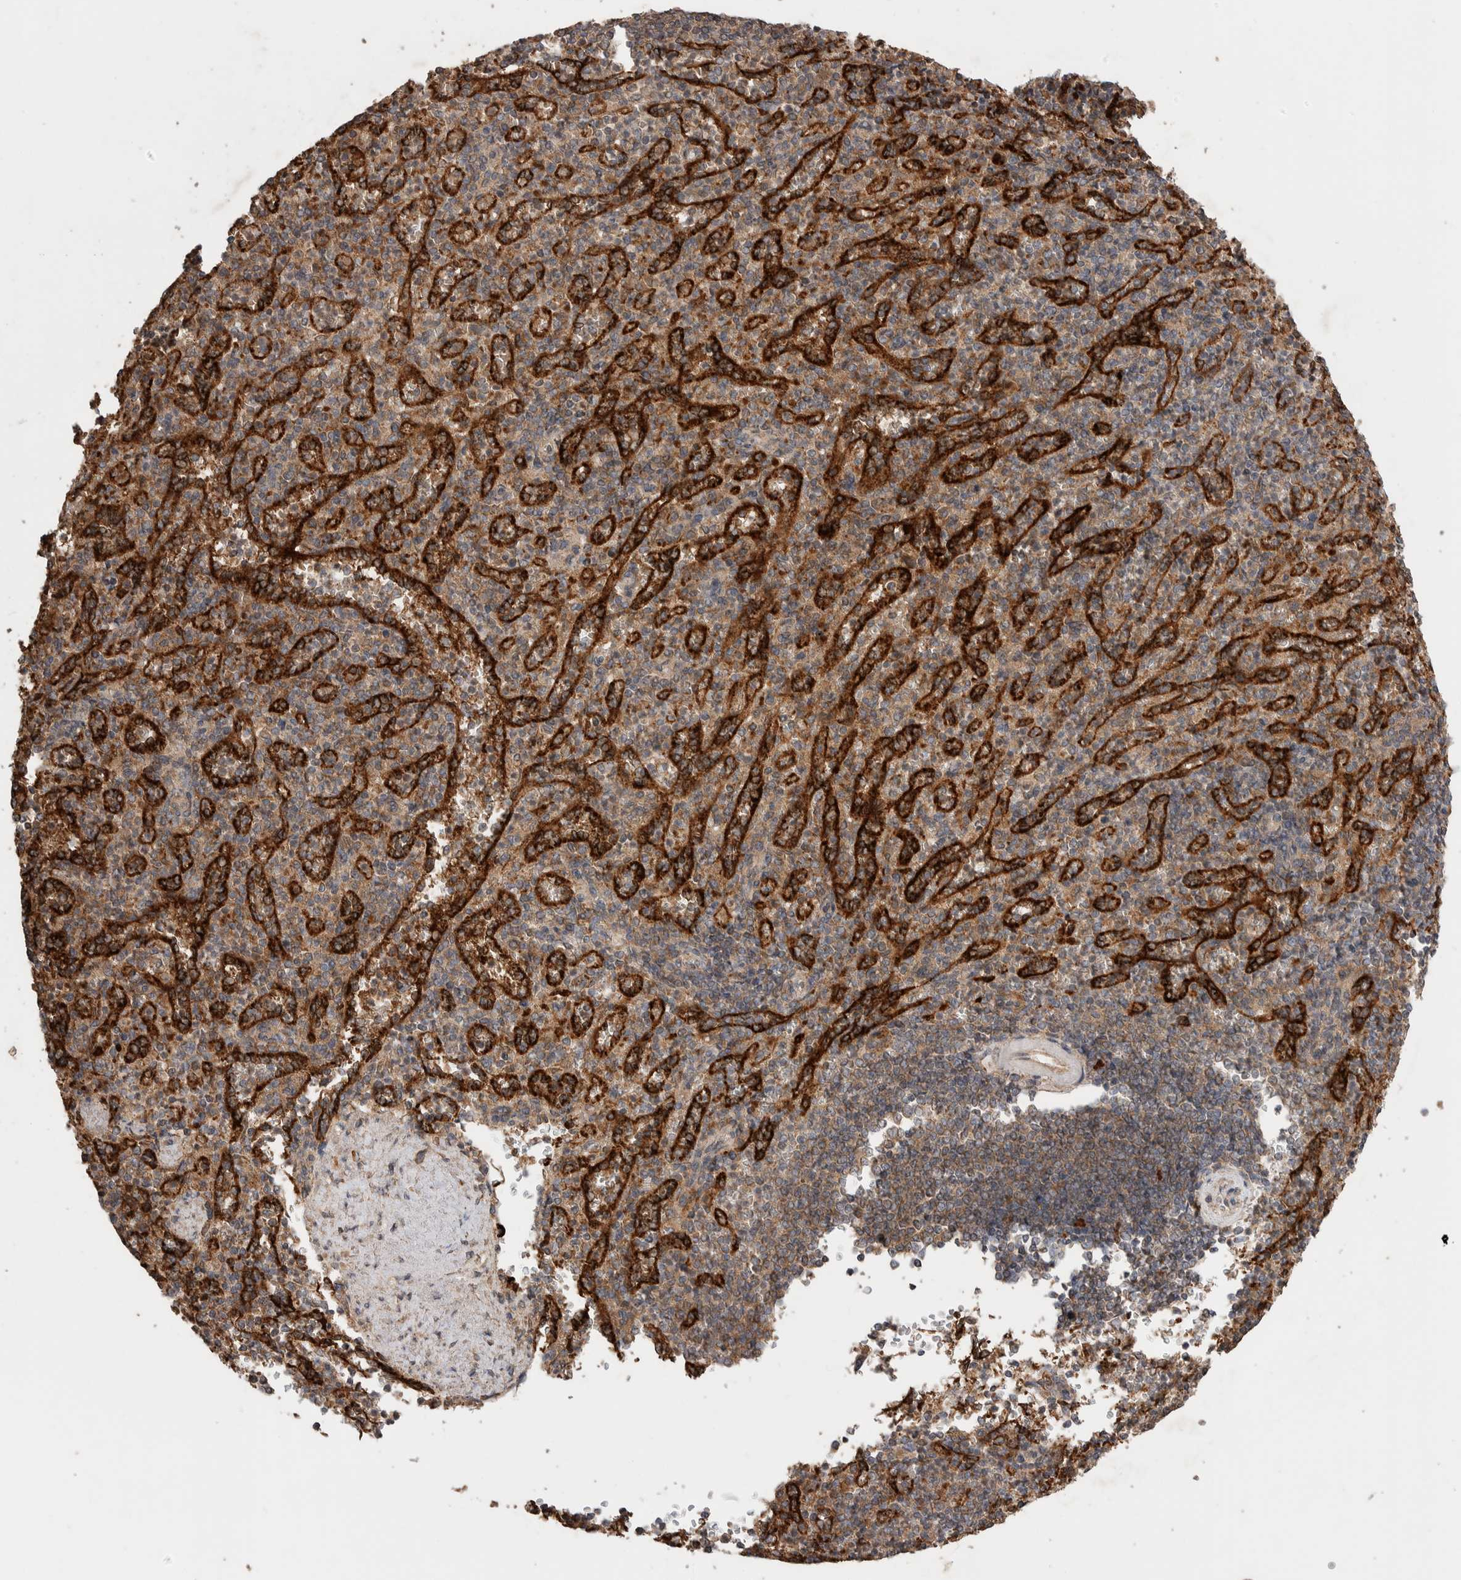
{"staining": {"intensity": "weak", "quantity": "25%-75%", "location": "cytoplasmic/membranous"}, "tissue": "spleen", "cell_type": "Cells in red pulp", "image_type": "normal", "snomed": [{"axis": "morphology", "description": "Normal tissue, NOS"}, {"axis": "topography", "description": "Spleen"}], "caption": "Protein expression analysis of unremarkable spleen exhibits weak cytoplasmic/membranous positivity in approximately 25%-75% of cells in red pulp. The staining was performed using DAB to visualize the protein expression in brown, while the nuclei were stained in blue with hematoxylin (Magnification: 20x).", "gene": "KCNJ5", "patient": {"sex": "female", "age": 74}}